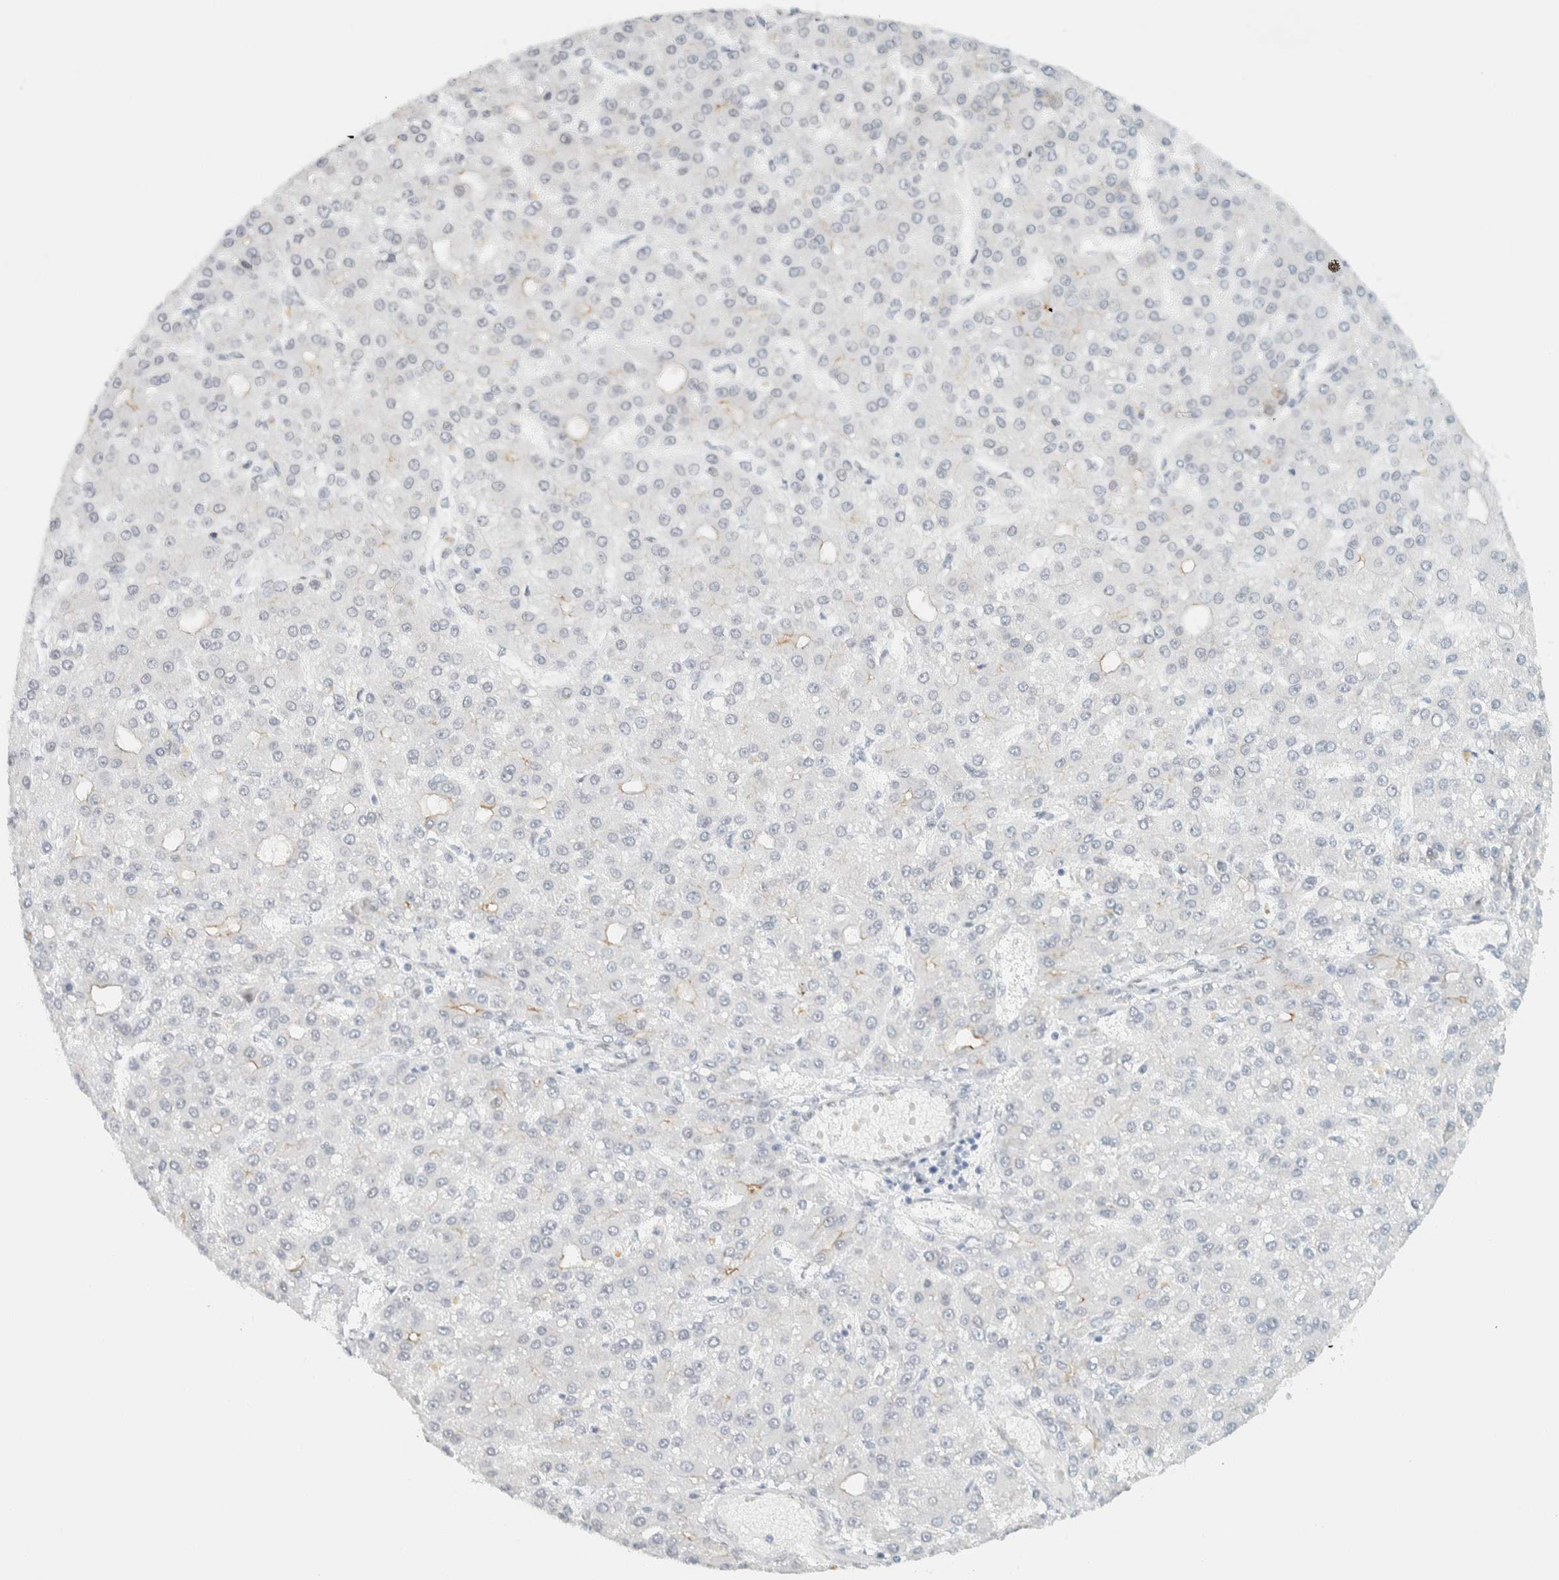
{"staining": {"intensity": "weak", "quantity": "<25%", "location": "cytoplasmic/membranous"}, "tissue": "liver cancer", "cell_type": "Tumor cells", "image_type": "cancer", "snomed": [{"axis": "morphology", "description": "Carcinoma, Hepatocellular, NOS"}, {"axis": "topography", "description": "Liver"}], "caption": "DAB immunohistochemical staining of liver hepatocellular carcinoma shows no significant staining in tumor cells.", "gene": "C1QTNF12", "patient": {"sex": "male", "age": 67}}